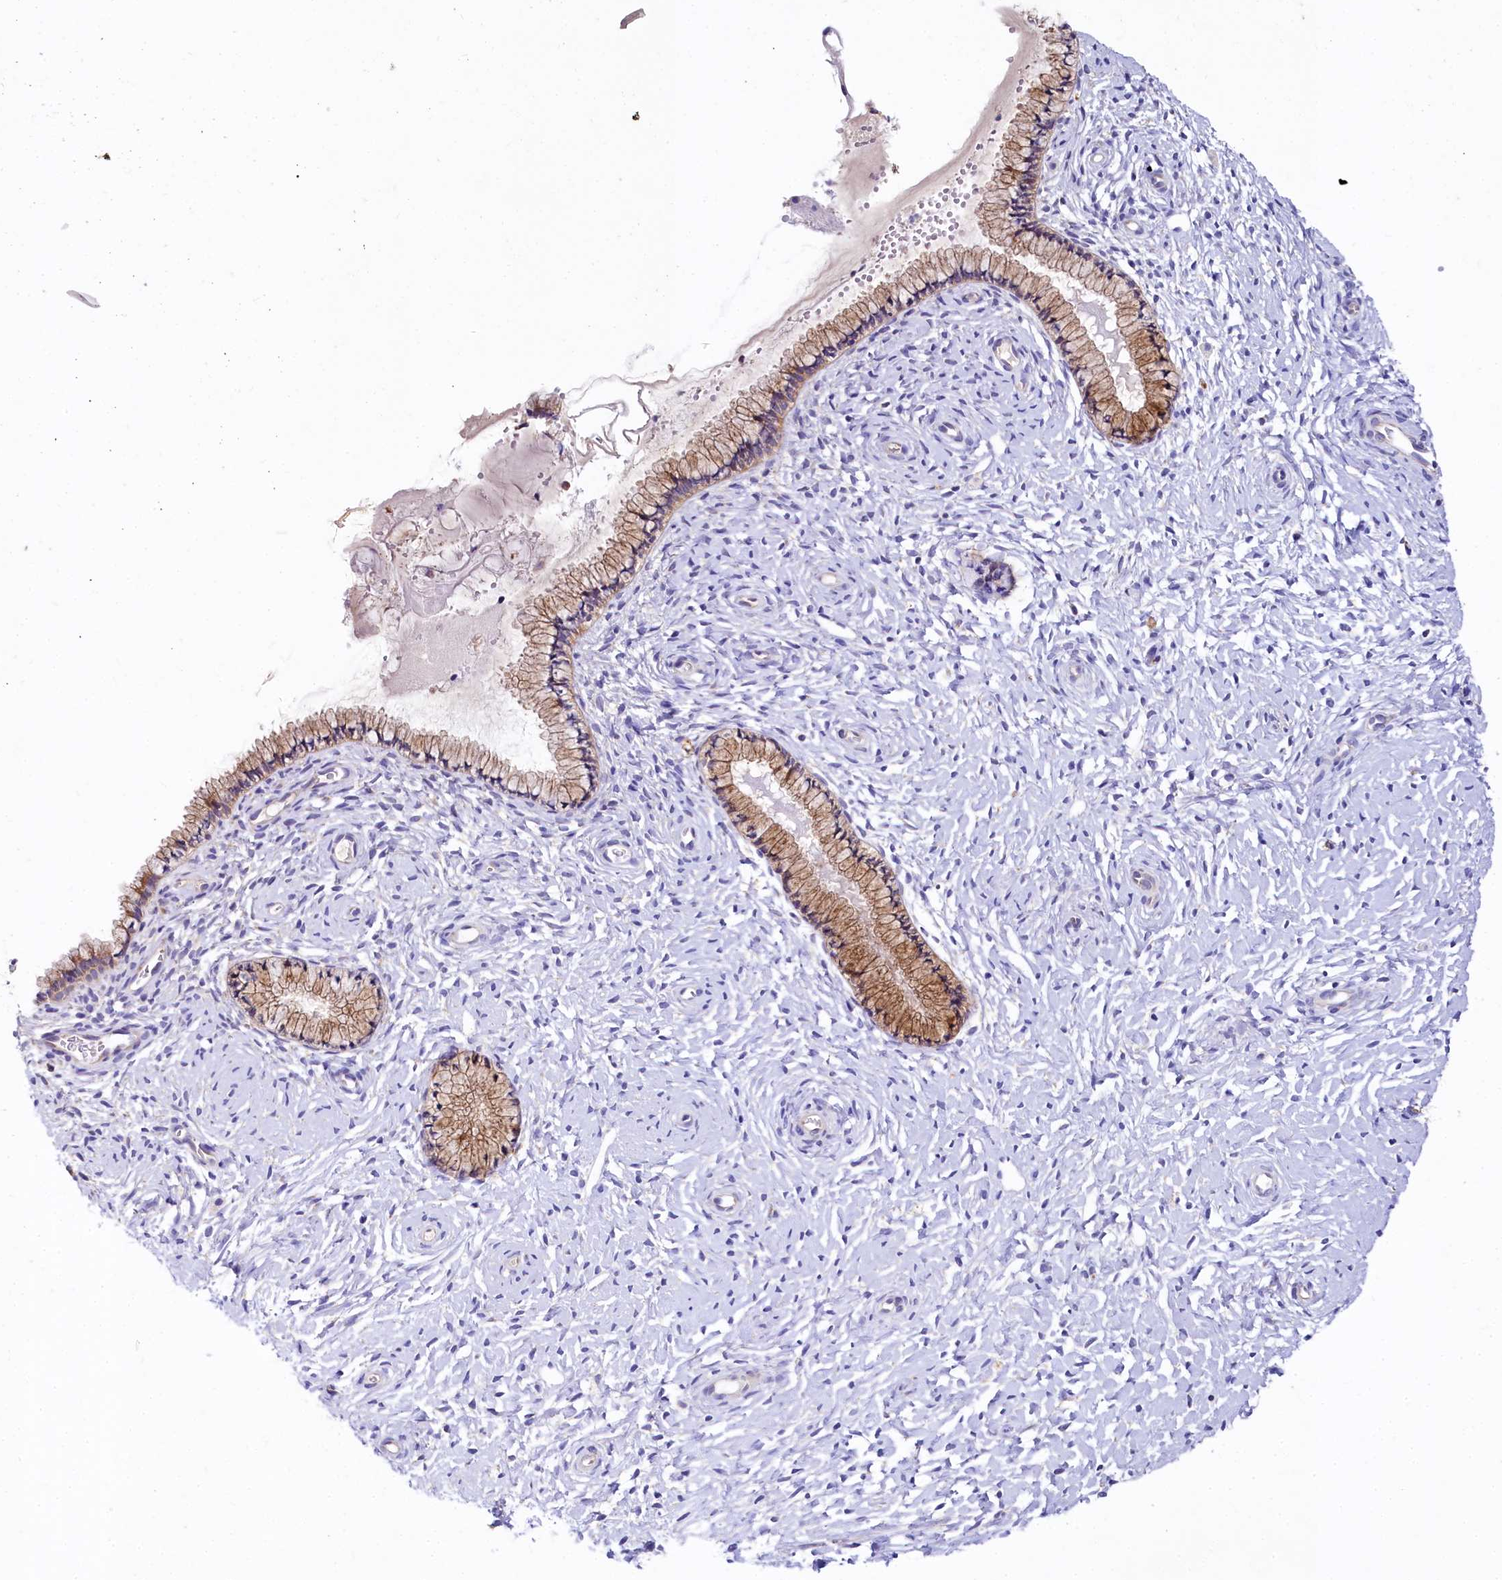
{"staining": {"intensity": "moderate", "quantity": ">75%", "location": "cytoplasmic/membranous"}, "tissue": "cervix", "cell_type": "Glandular cells", "image_type": "normal", "snomed": [{"axis": "morphology", "description": "Normal tissue, NOS"}, {"axis": "topography", "description": "Cervix"}], "caption": "Brown immunohistochemical staining in normal human cervix displays moderate cytoplasmic/membranous positivity in approximately >75% of glandular cells.", "gene": "QARS1", "patient": {"sex": "female", "age": 33}}